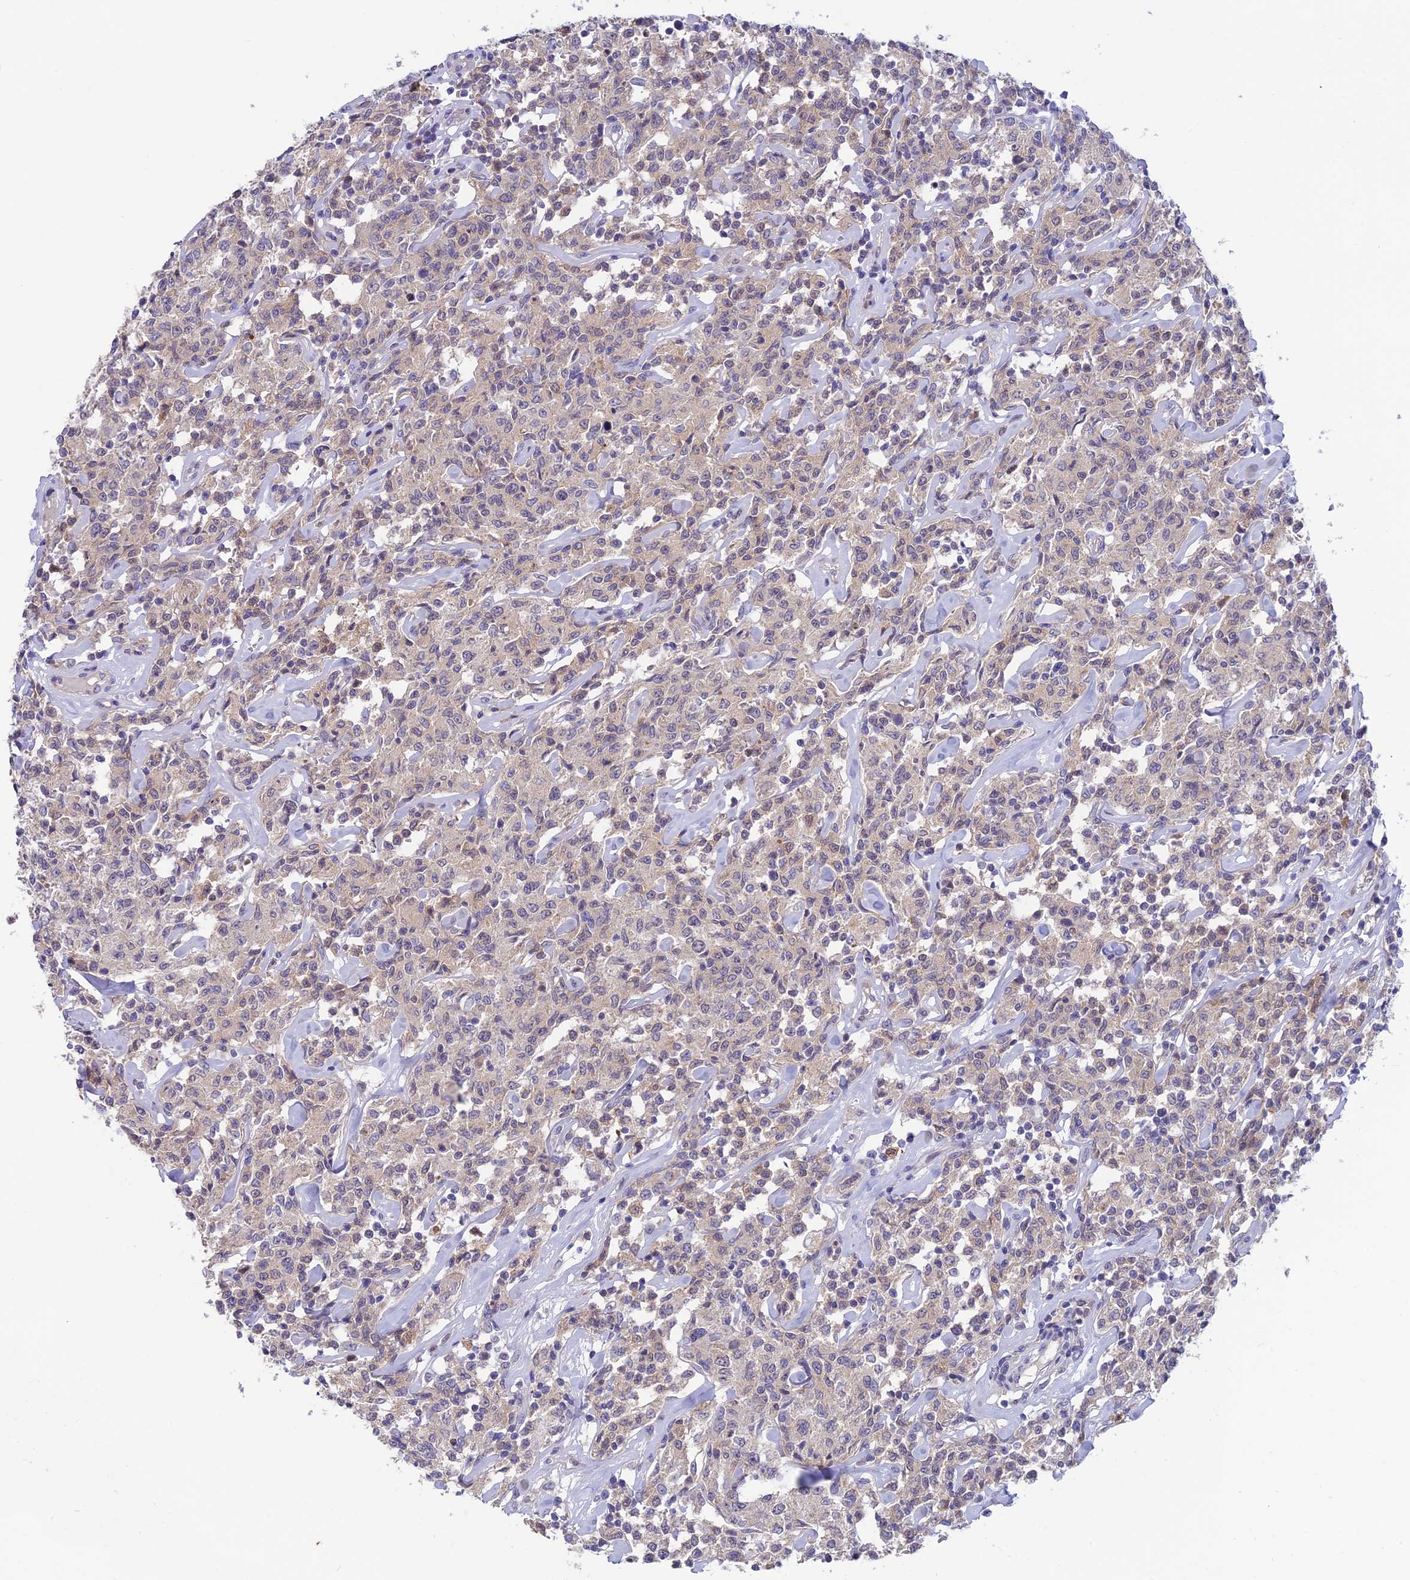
{"staining": {"intensity": "weak", "quantity": "<25%", "location": "cytoplasmic/membranous"}, "tissue": "lymphoma", "cell_type": "Tumor cells", "image_type": "cancer", "snomed": [{"axis": "morphology", "description": "Malignant lymphoma, non-Hodgkin's type, Low grade"}, {"axis": "topography", "description": "Small intestine"}], "caption": "Tumor cells show no significant protein positivity in low-grade malignant lymphoma, non-Hodgkin's type.", "gene": "XPO7", "patient": {"sex": "female", "age": 59}}